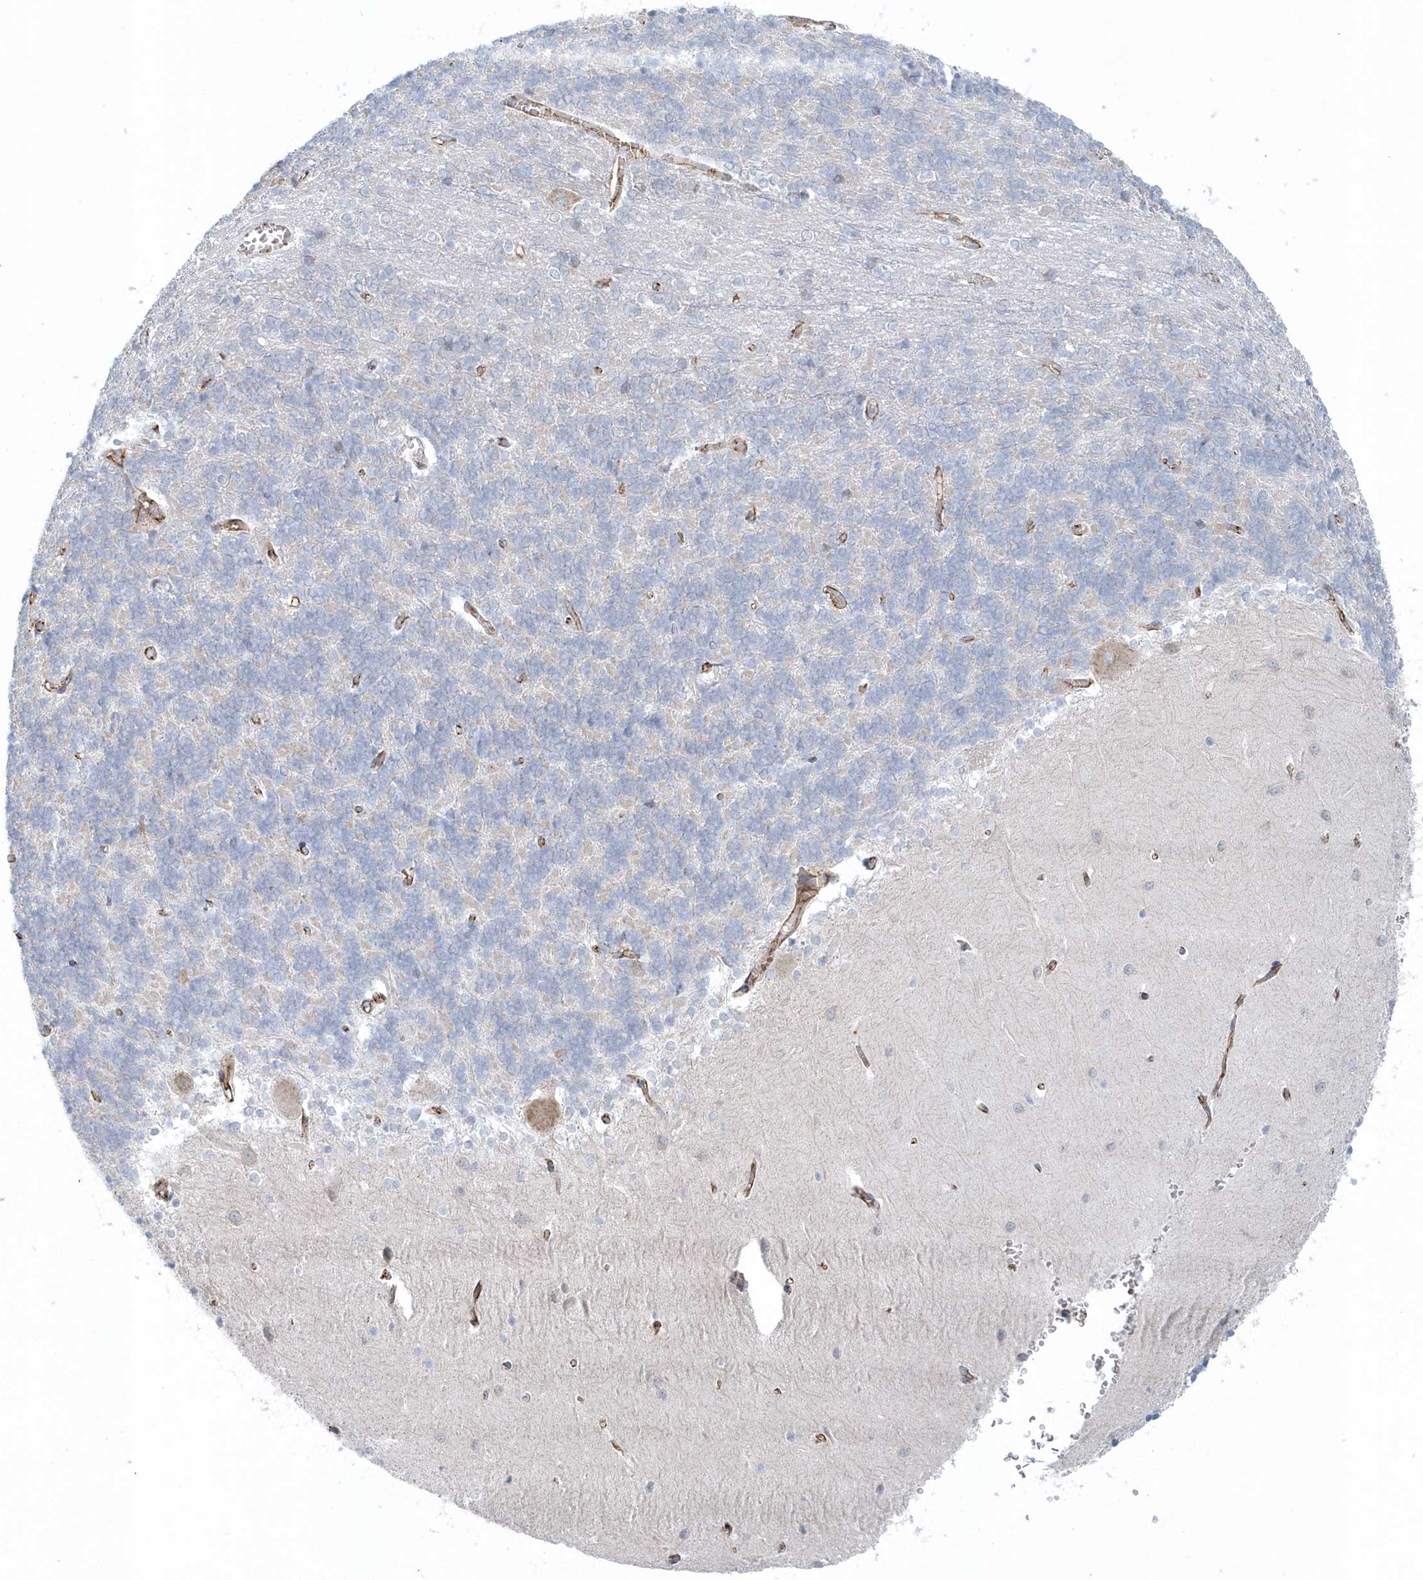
{"staining": {"intensity": "negative", "quantity": "none", "location": "none"}, "tissue": "cerebellum", "cell_type": "Cells in granular layer", "image_type": "normal", "snomed": [{"axis": "morphology", "description": "Normal tissue, NOS"}, {"axis": "topography", "description": "Cerebellum"}], "caption": "DAB (3,3'-diaminobenzidine) immunohistochemical staining of normal cerebellum shows no significant positivity in cells in granular layer.", "gene": "GPR152", "patient": {"sex": "male", "age": 37}}